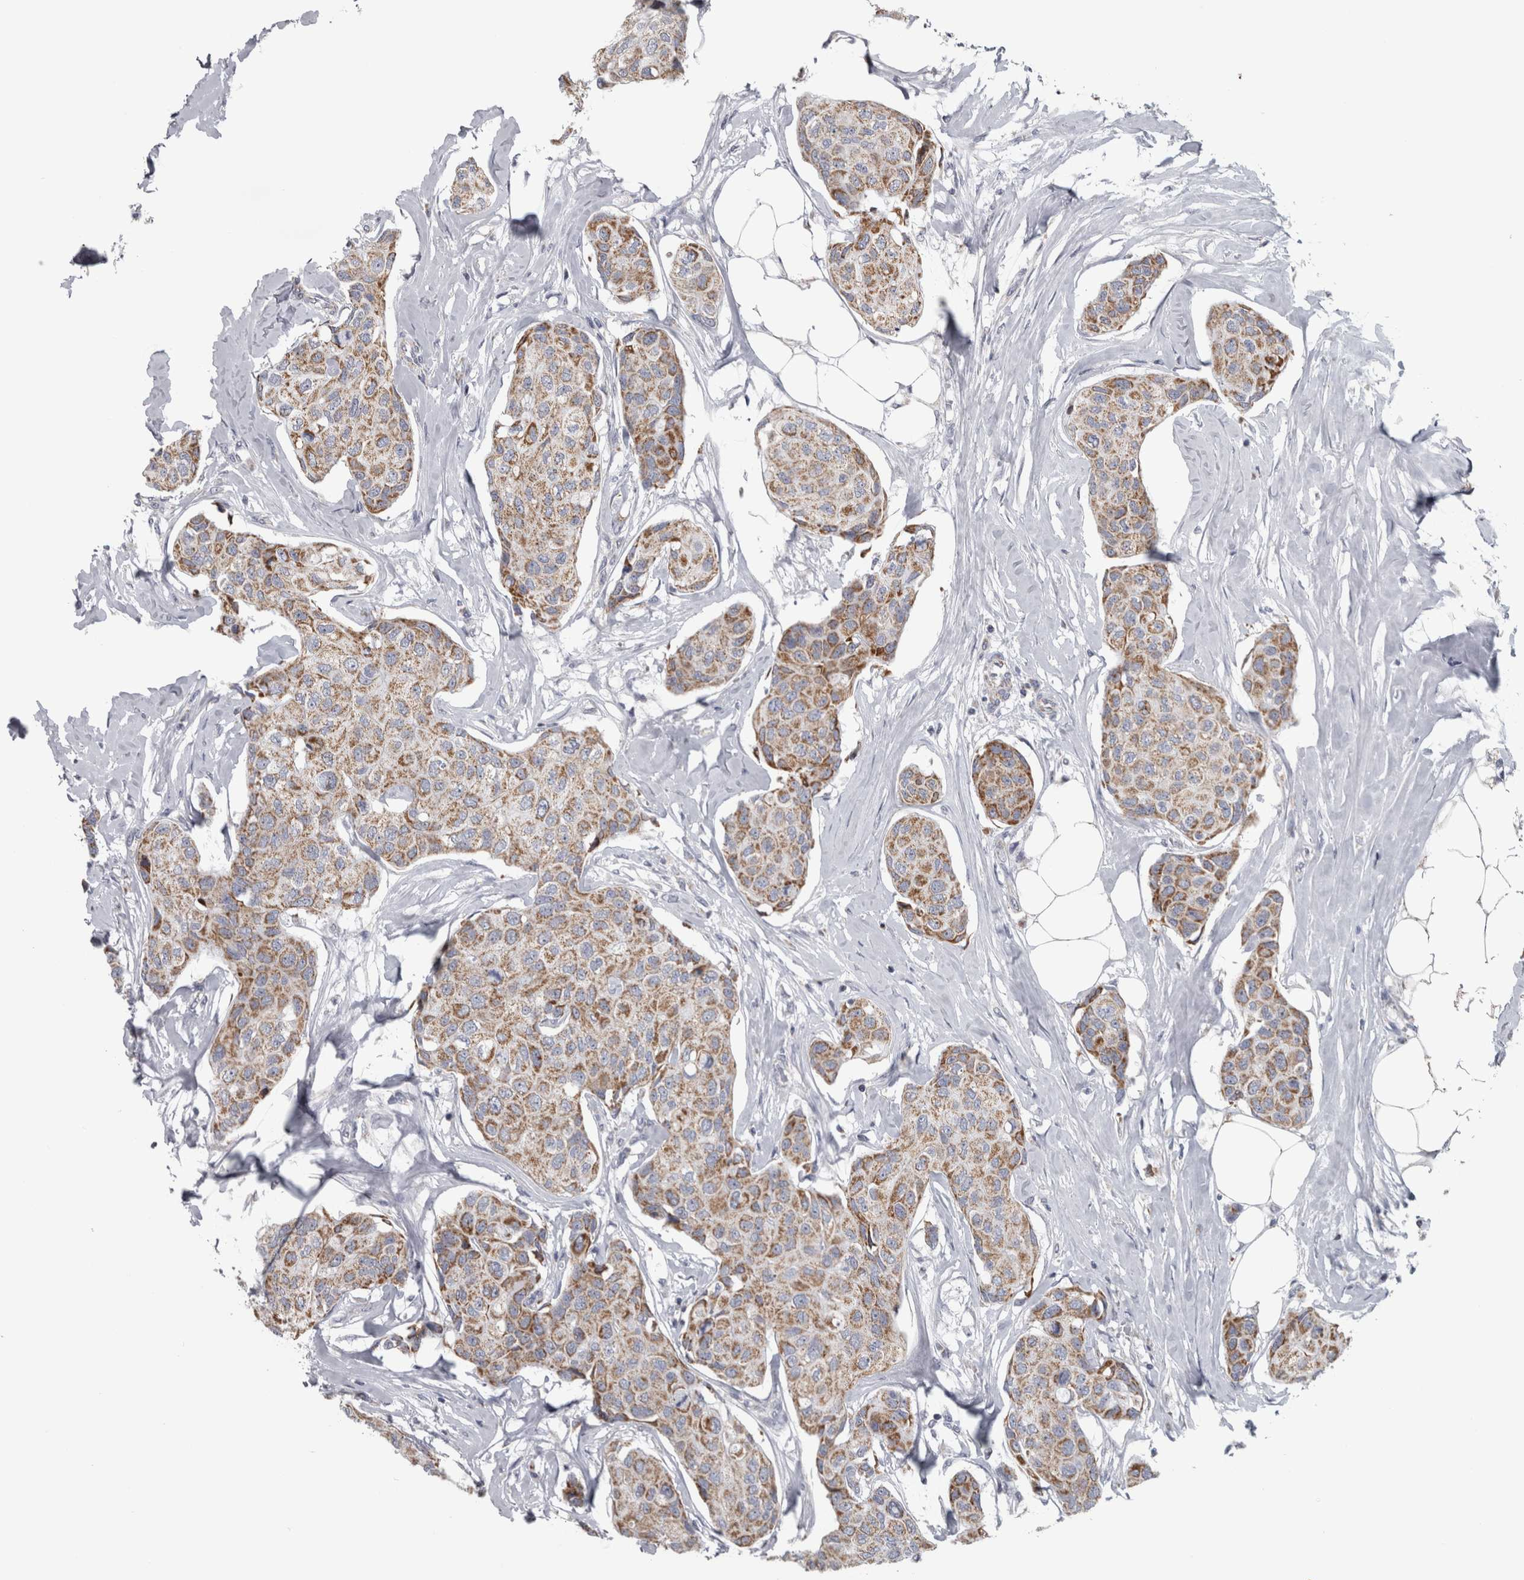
{"staining": {"intensity": "moderate", "quantity": ">75%", "location": "cytoplasmic/membranous"}, "tissue": "breast cancer", "cell_type": "Tumor cells", "image_type": "cancer", "snomed": [{"axis": "morphology", "description": "Duct carcinoma"}, {"axis": "topography", "description": "Breast"}], "caption": "This histopathology image reveals immunohistochemistry (IHC) staining of breast cancer, with medium moderate cytoplasmic/membranous positivity in approximately >75% of tumor cells.", "gene": "DBT", "patient": {"sex": "female", "age": 80}}